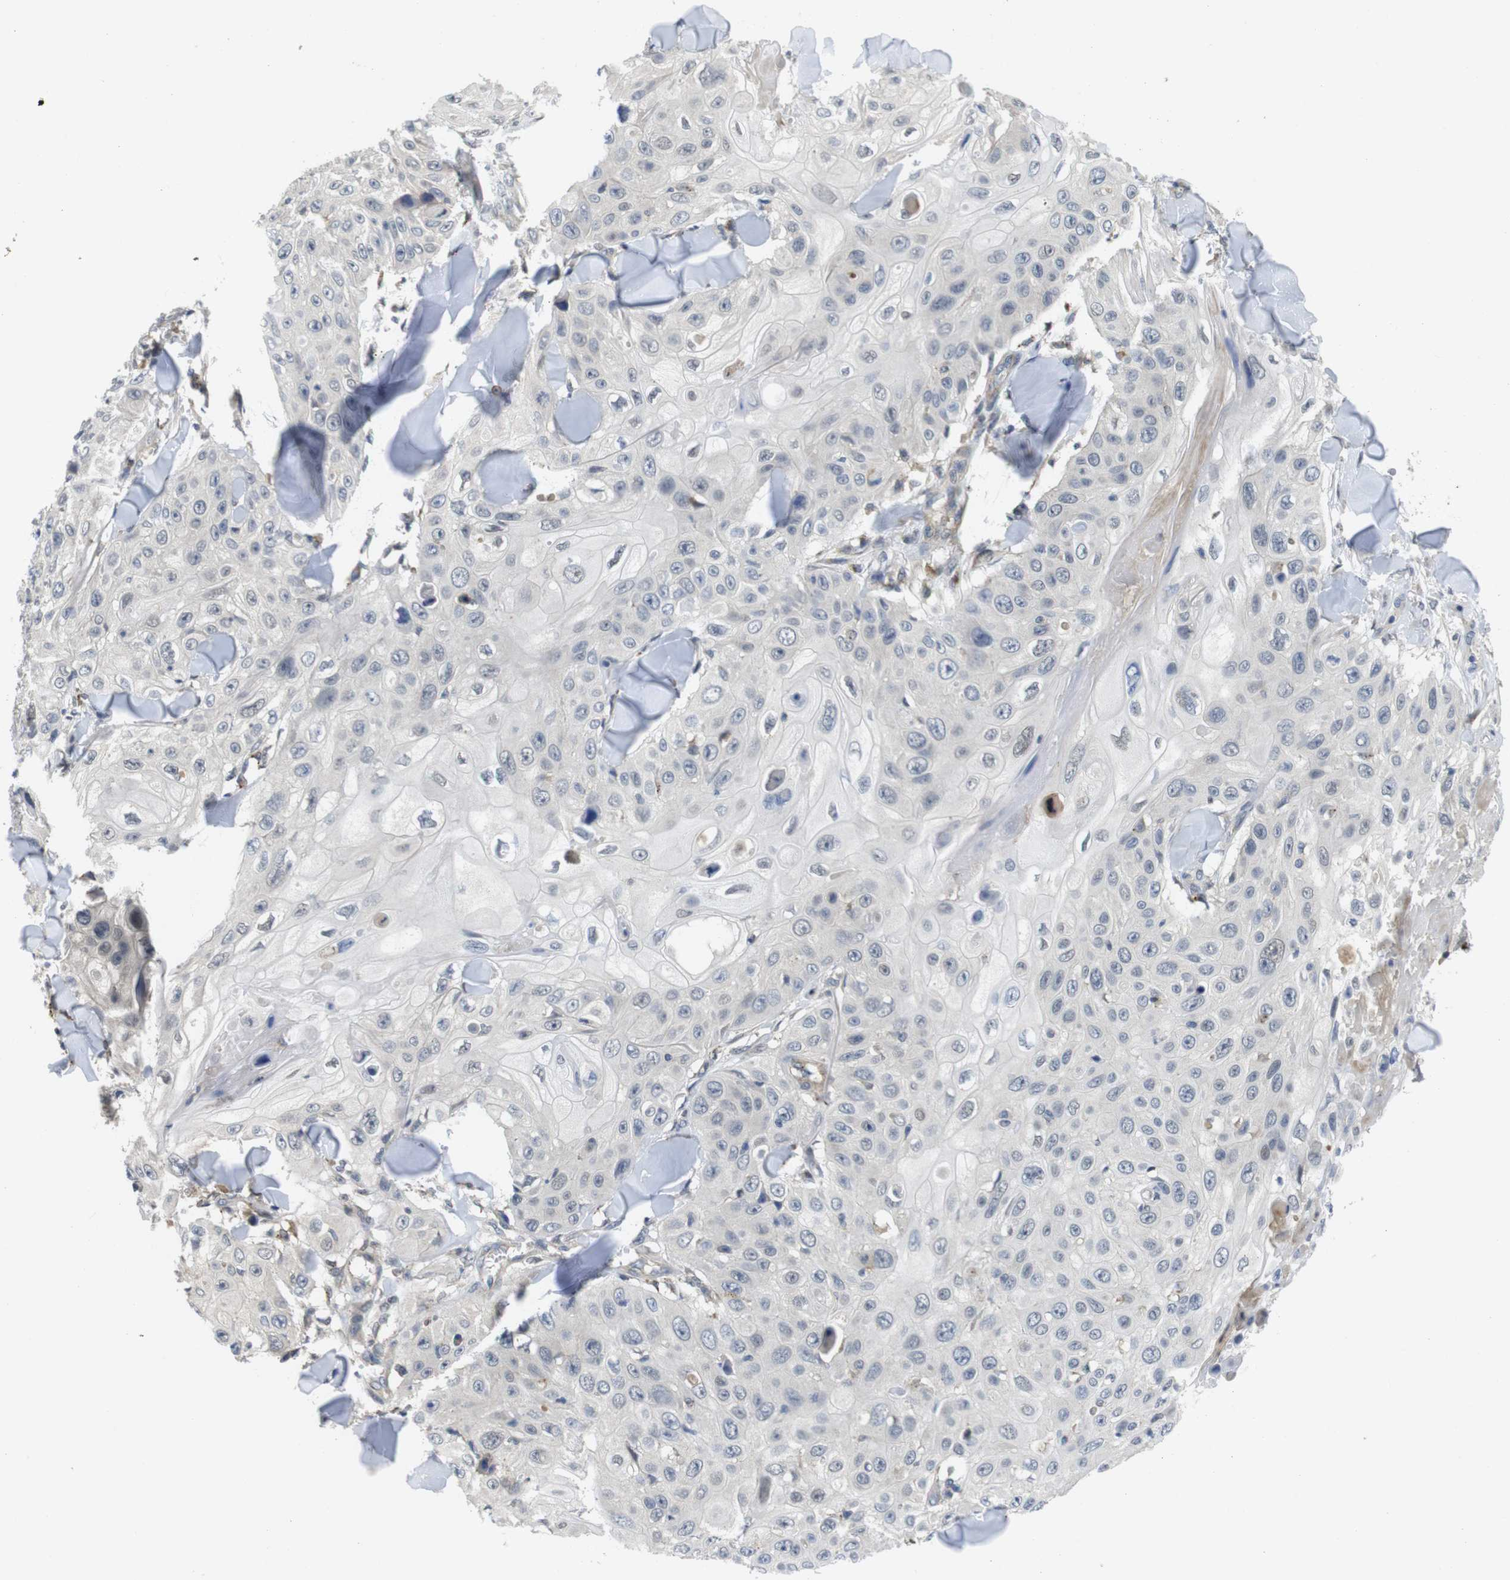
{"staining": {"intensity": "negative", "quantity": "none", "location": "none"}, "tissue": "skin cancer", "cell_type": "Tumor cells", "image_type": "cancer", "snomed": [{"axis": "morphology", "description": "Squamous cell carcinoma, NOS"}, {"axis": "topography", "description": "Skin"}], "caption": "Immunohistochemistry (IHC) of skin cancer reveals no positivity in tumor cells. (DAB immunohistochemistry visualized using brightfield microscopy, high magnification).", "gene": "FNTA", "patient": {"sex": "male", "age": 86}}